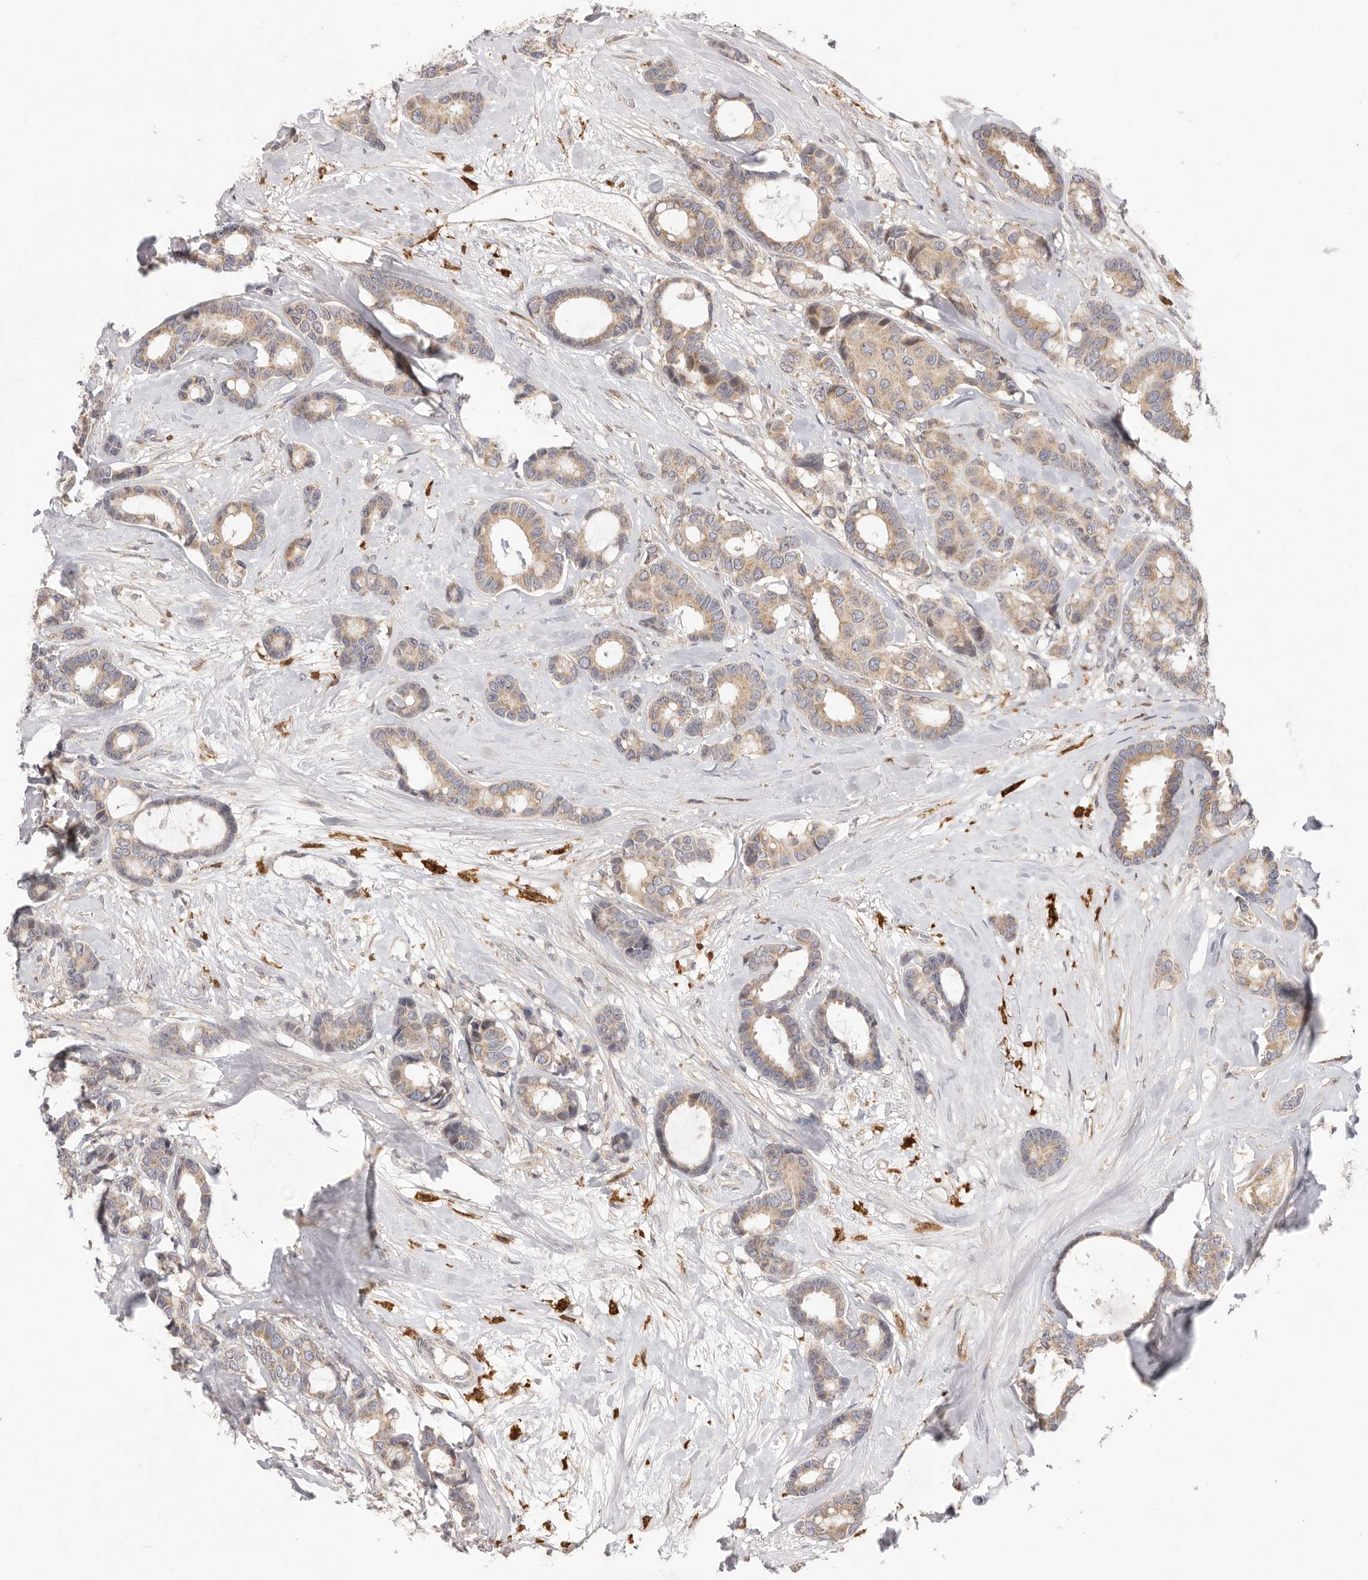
{"staining": {"intensity": "weak", "quantity": ">75%", "location": "cytoplasmic/membranous"}, "tissue": "breast cancer", "cell_type": "Tumor cells", "image_type": "cancer", "snomed": [{"axis": "morphology", "description": "Duct carcinoma"}, {"axis": "topography", "description": "Breast"}], "caption": "Breast cancer stained with DAB (3,3'-diaminobenzidine) immunohistochemistry (IHC) reveals low levels of weak cytoplasmic/membranous staining in about >75% of tumor cells. (IHC, brightfield microscopy, high magnification).", "gene": "USH1C", "patient": {"sex": "female", "age": 87}}